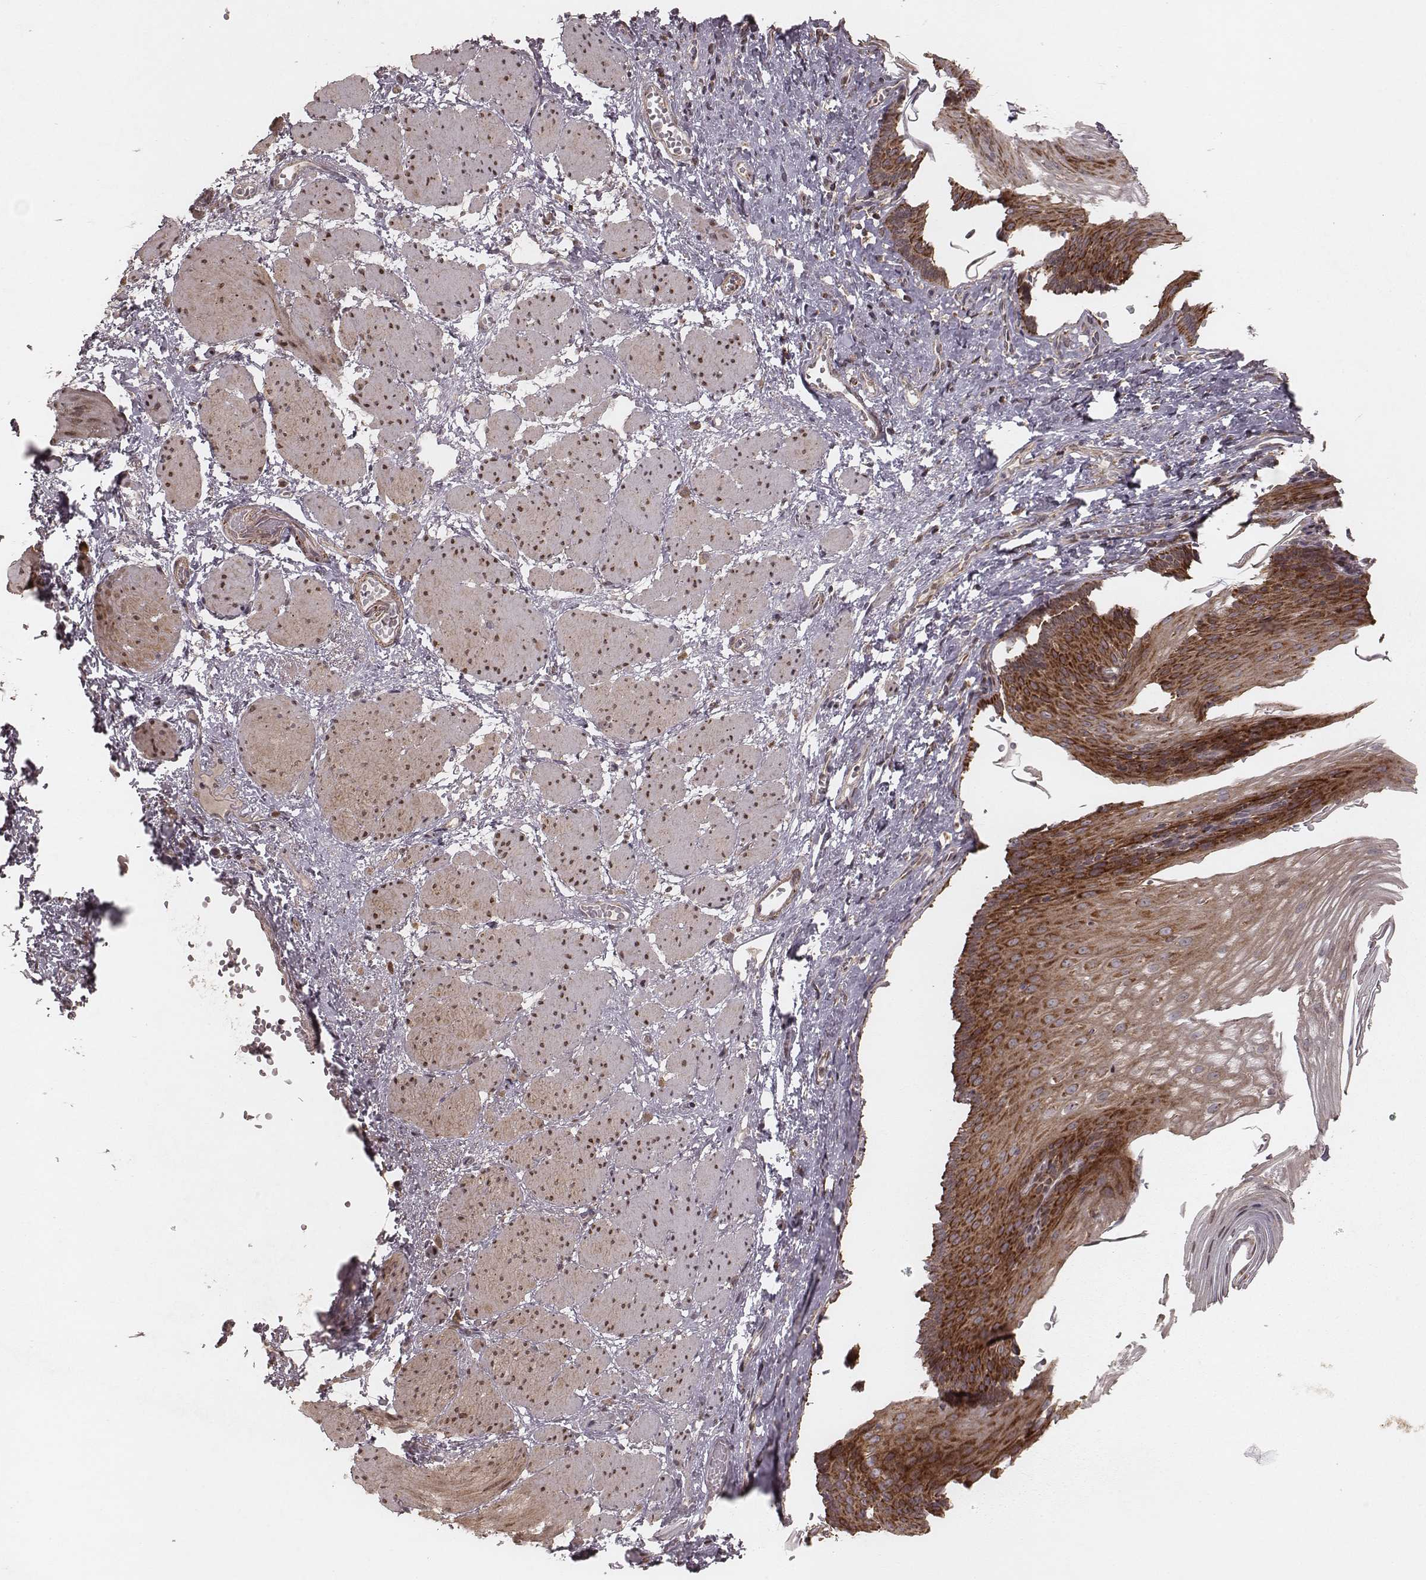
{"staining": {"intensity": "moderate", "quantity": ">75%", "location": "cytoplasmic/membranous"}, "tissue": "esophagus", "cell_type": "Squamous epithelial cells", "image_type": "normal", "snomed": [{"axis": "morphology", "description": "Normal tissue, NOS"}, {"axis": "topography", "description": "Esophagus"}], "caption": "IHC image of normal human esophagus stained for a protein (brown), which displays medium levels of moderate cytoplasmic/membranous positivity in about >75% of squamous epithelial cells.", "gene": "NDUFA7", "patient": {"sex": "male", "age": 62}}